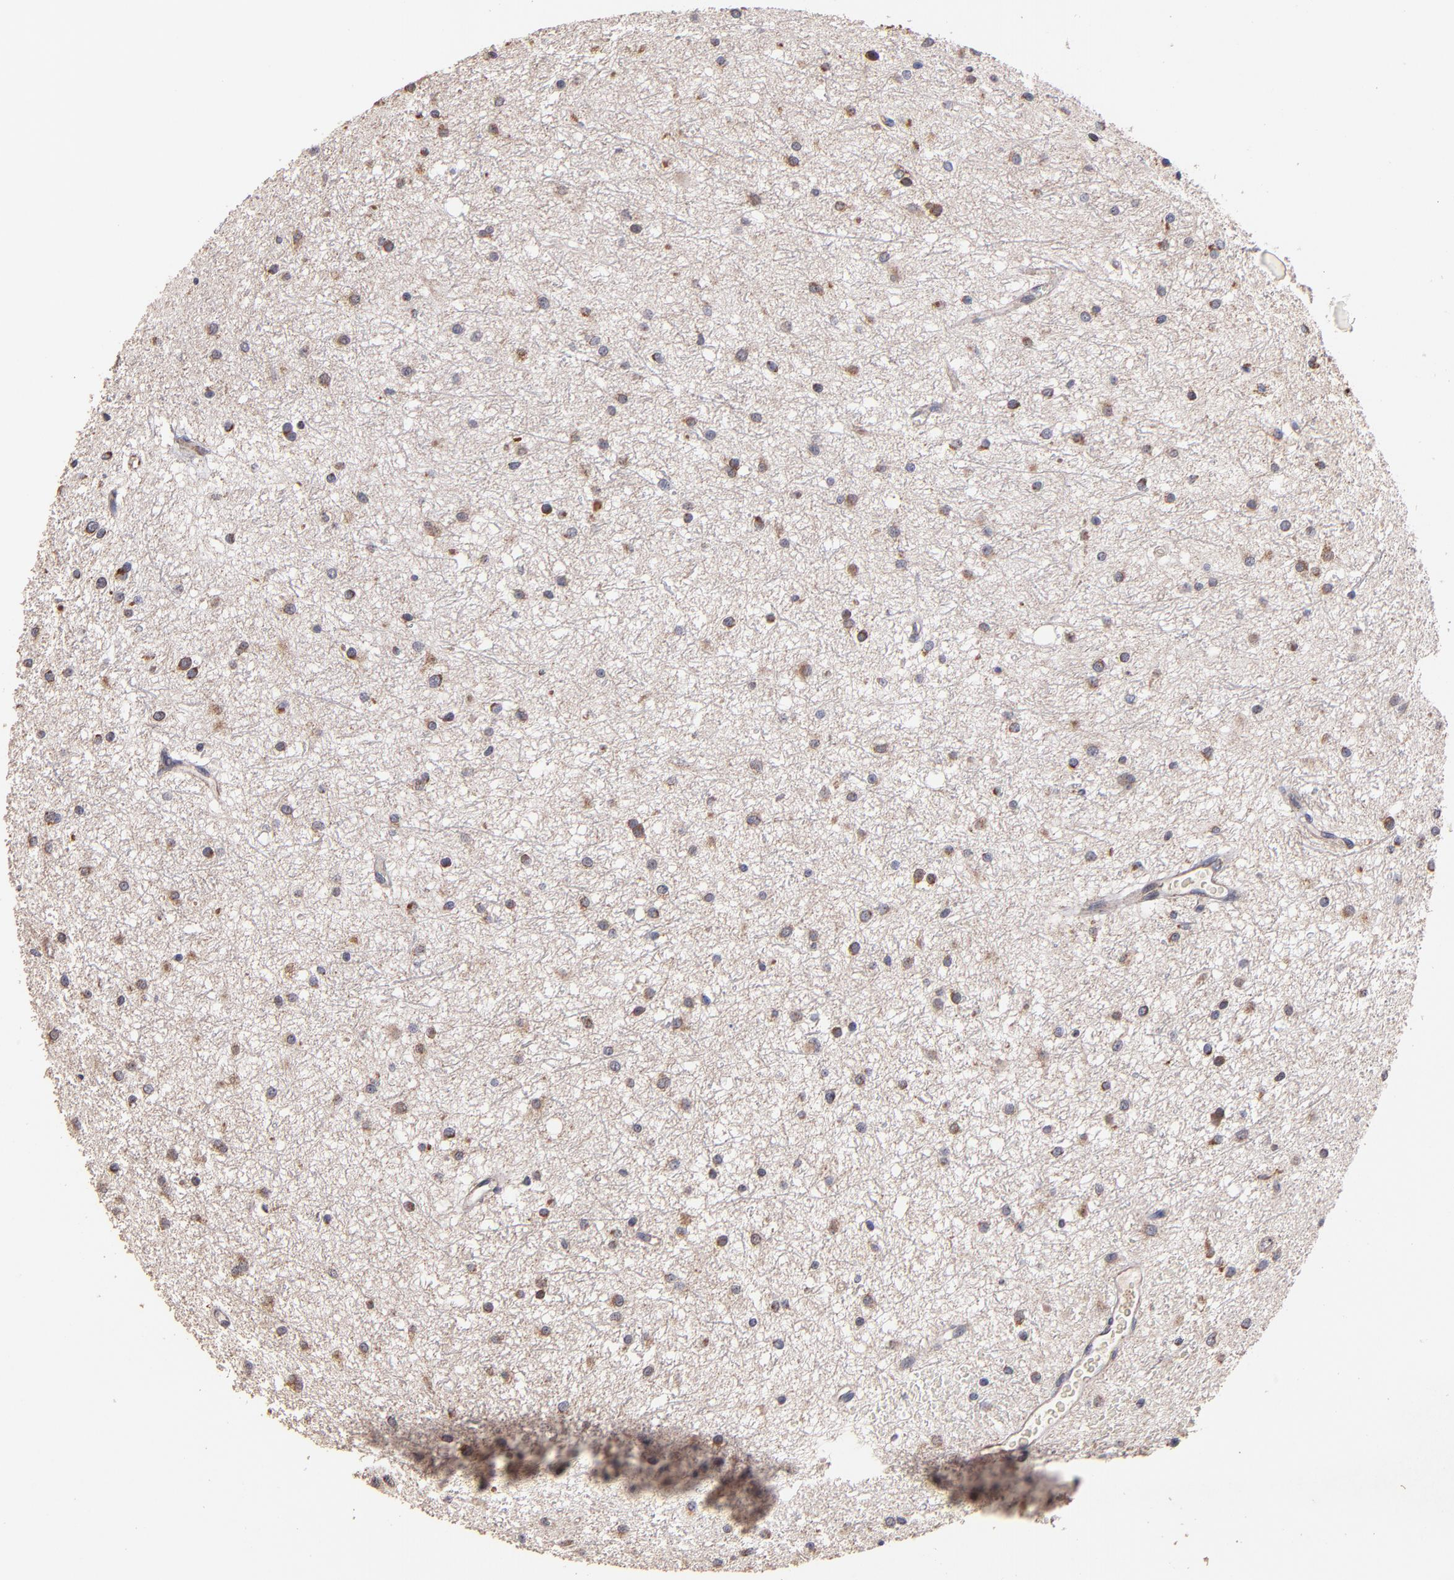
{"staining": {"intensity": "moderate", "quantity": "25%-75%", "location": "cytoplasmic/membranous"}, "tissue": "glioma", "cell_type": "Tumor cells", "image_type": "cancer", "snomed": [{"axis": "morphology", "description": "Glioma, malignant, Low grade"}, {"axis": "topography", "description": "Brain"}], "caption": "Approximately 25%-75% of tumor cells in malignant glioma (low-grade) exhibit moderate cytoplasmic/membranous protein expression as visualized by brown immunohistochemical staining.", "gene": "DIABLO", "patient": {"sex": "female", "age": 36}}